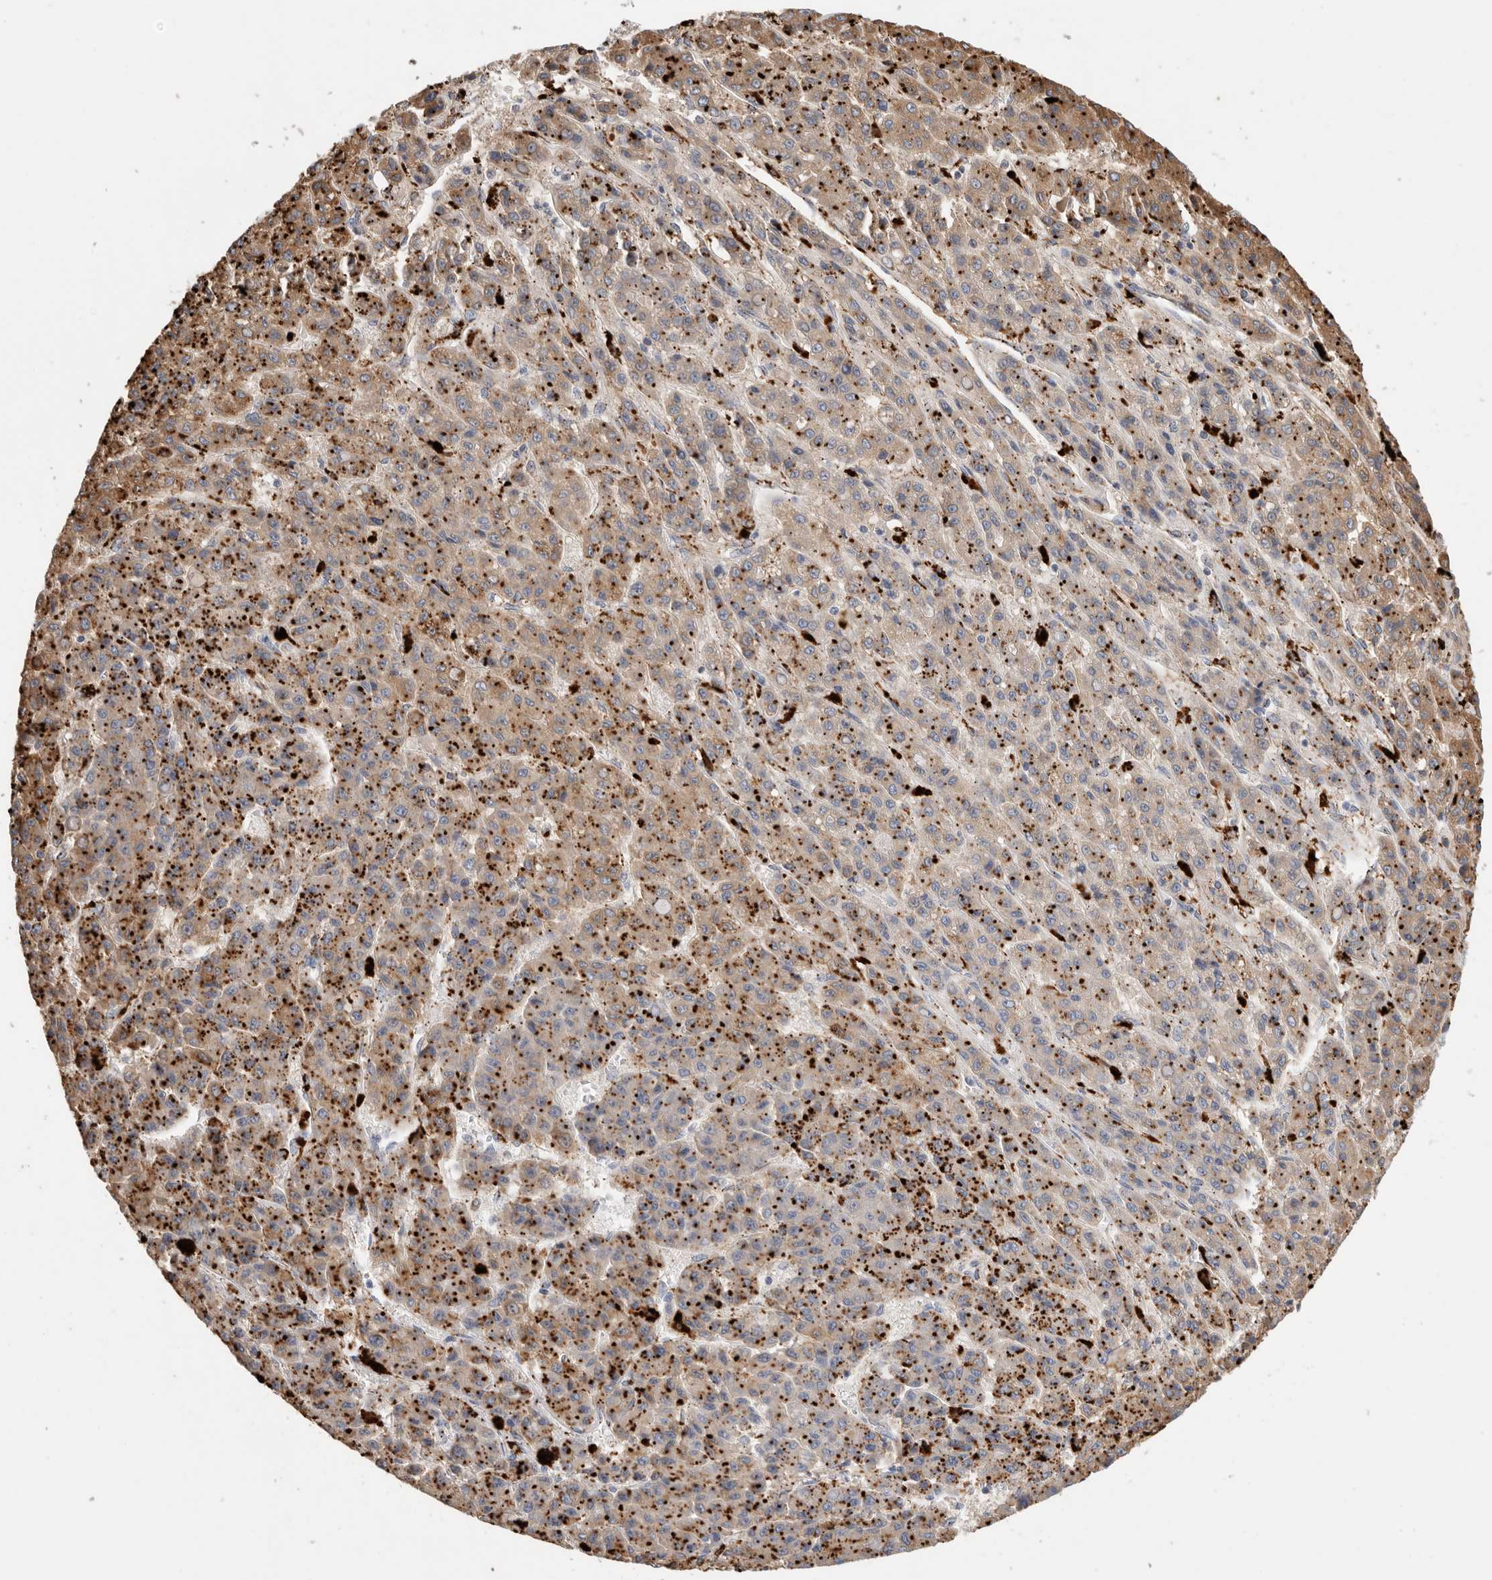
{"staining": {"intensity": "strong", "quantity": ">75%", "location": "cytoplasmic/membranous"}, "tissue": "liver cancer", "cell_type": "Tumor cells", "image_type": "cancer", "snomed": [{"axis": "morphology", "description": "Carcinoma, Hepatocellular, NOS"}, {"axis": "topography", "description": "Liver"}], "caption": "IHC histopathology image of neoplastic tissue: liver hepatocellular carcinoma stained using immunohistochemistry shows high levels of strong protein expression localized specifically in the cytoplasmic/membranous of tumor cells, appearing as a cytoplasmic/membranous brown color.", "gene": "GGH", "patient": {"sex": "male", "age": 70}}